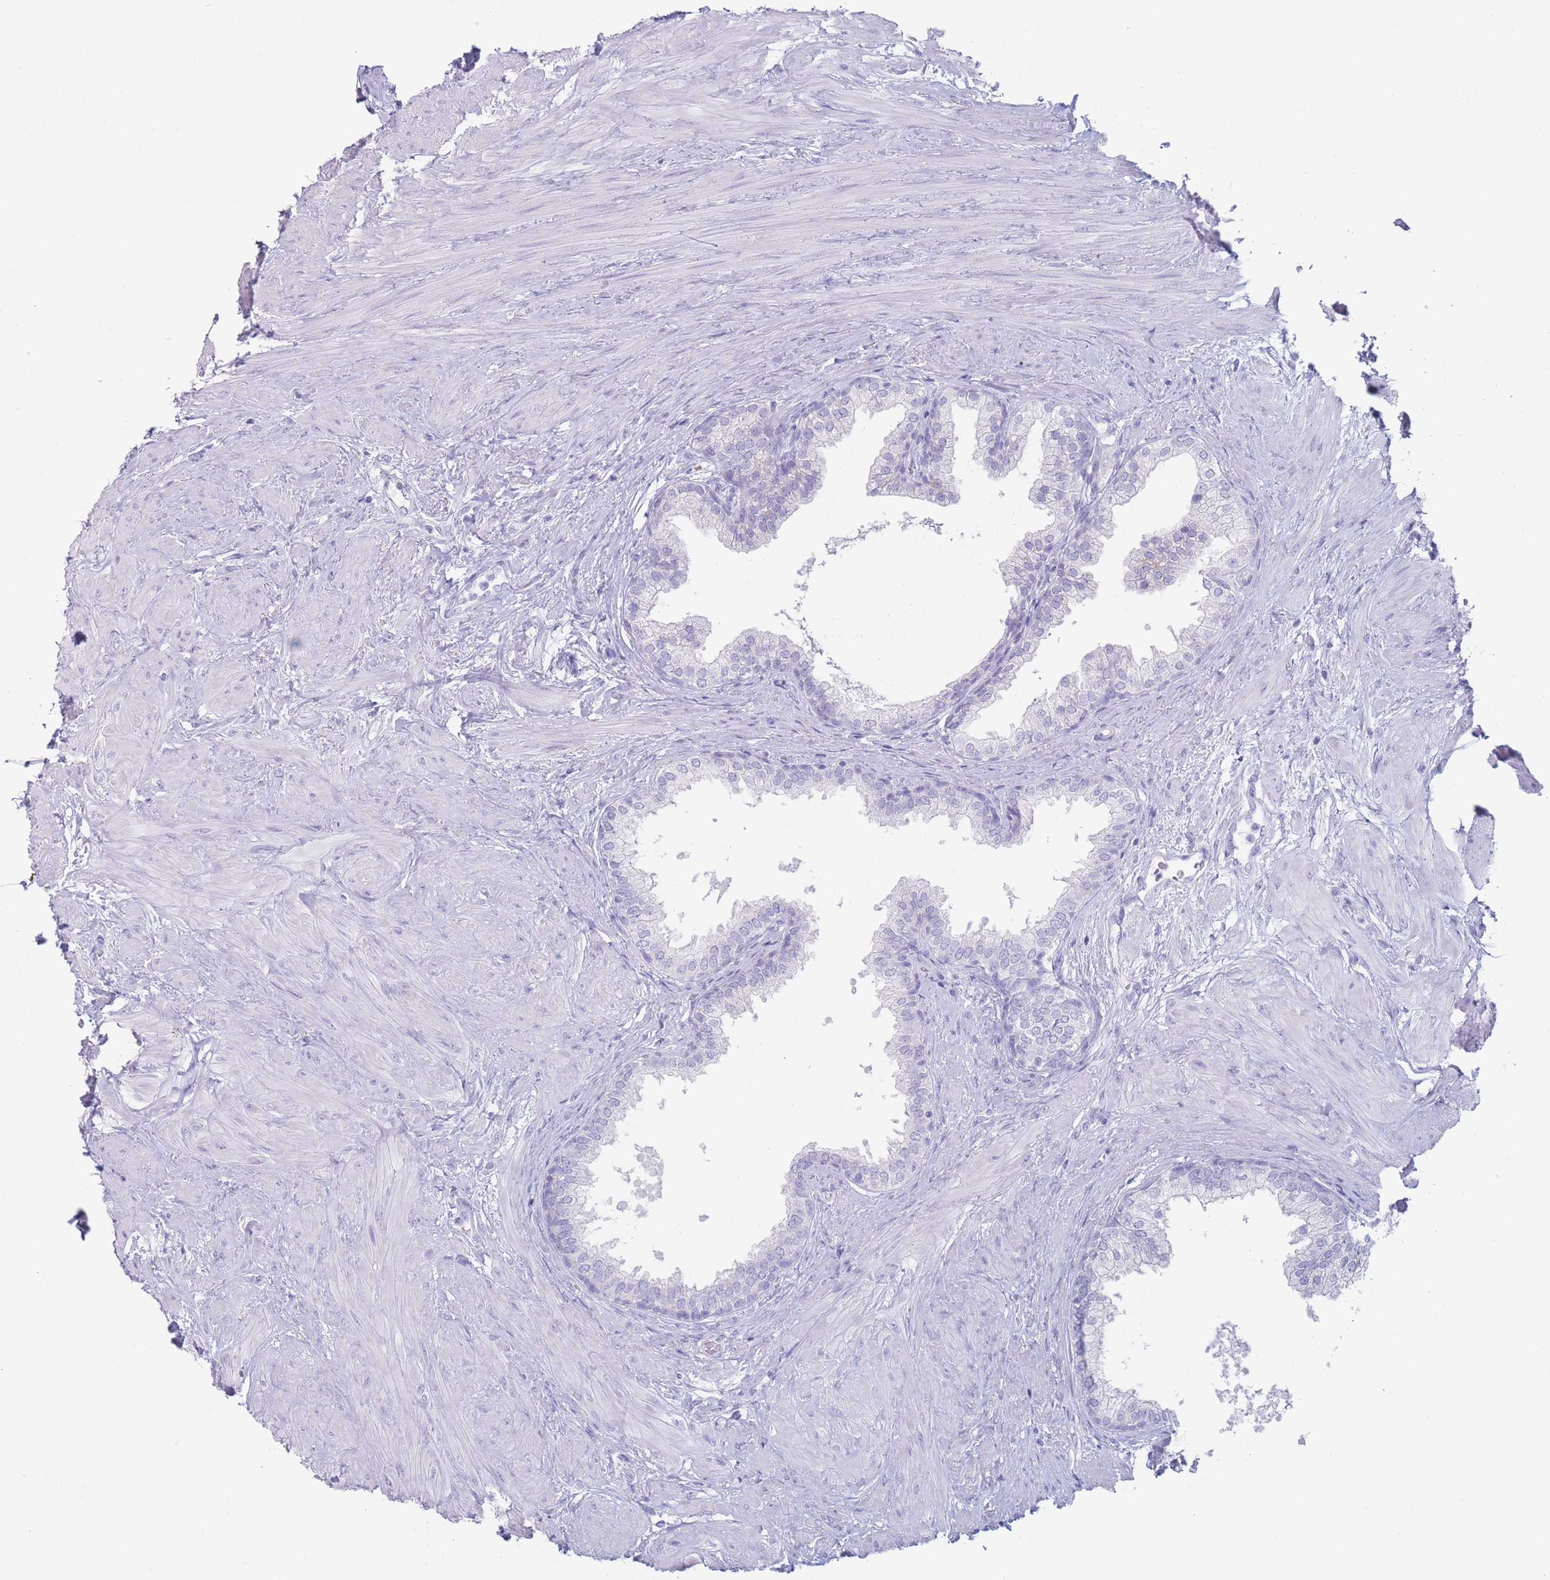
{"staining": {"intensity": "negative", "quantity": "none", "location": "none"}, "tissue": "prostate", "cell_type": "Glandular cells", "image_type": "normal", "snomed": [{"axis": "morphology", "description": "Normal tissue, NOS"}, {"axis": "topography", "description": "Prostate"}], "caption": "This is an immunohistochemistry (IHC) photomicrograph of normal human prostate. There is no expression in glandular cells.", "gene": "GPR12", "patient": {"sex": "male", "age": 48}}